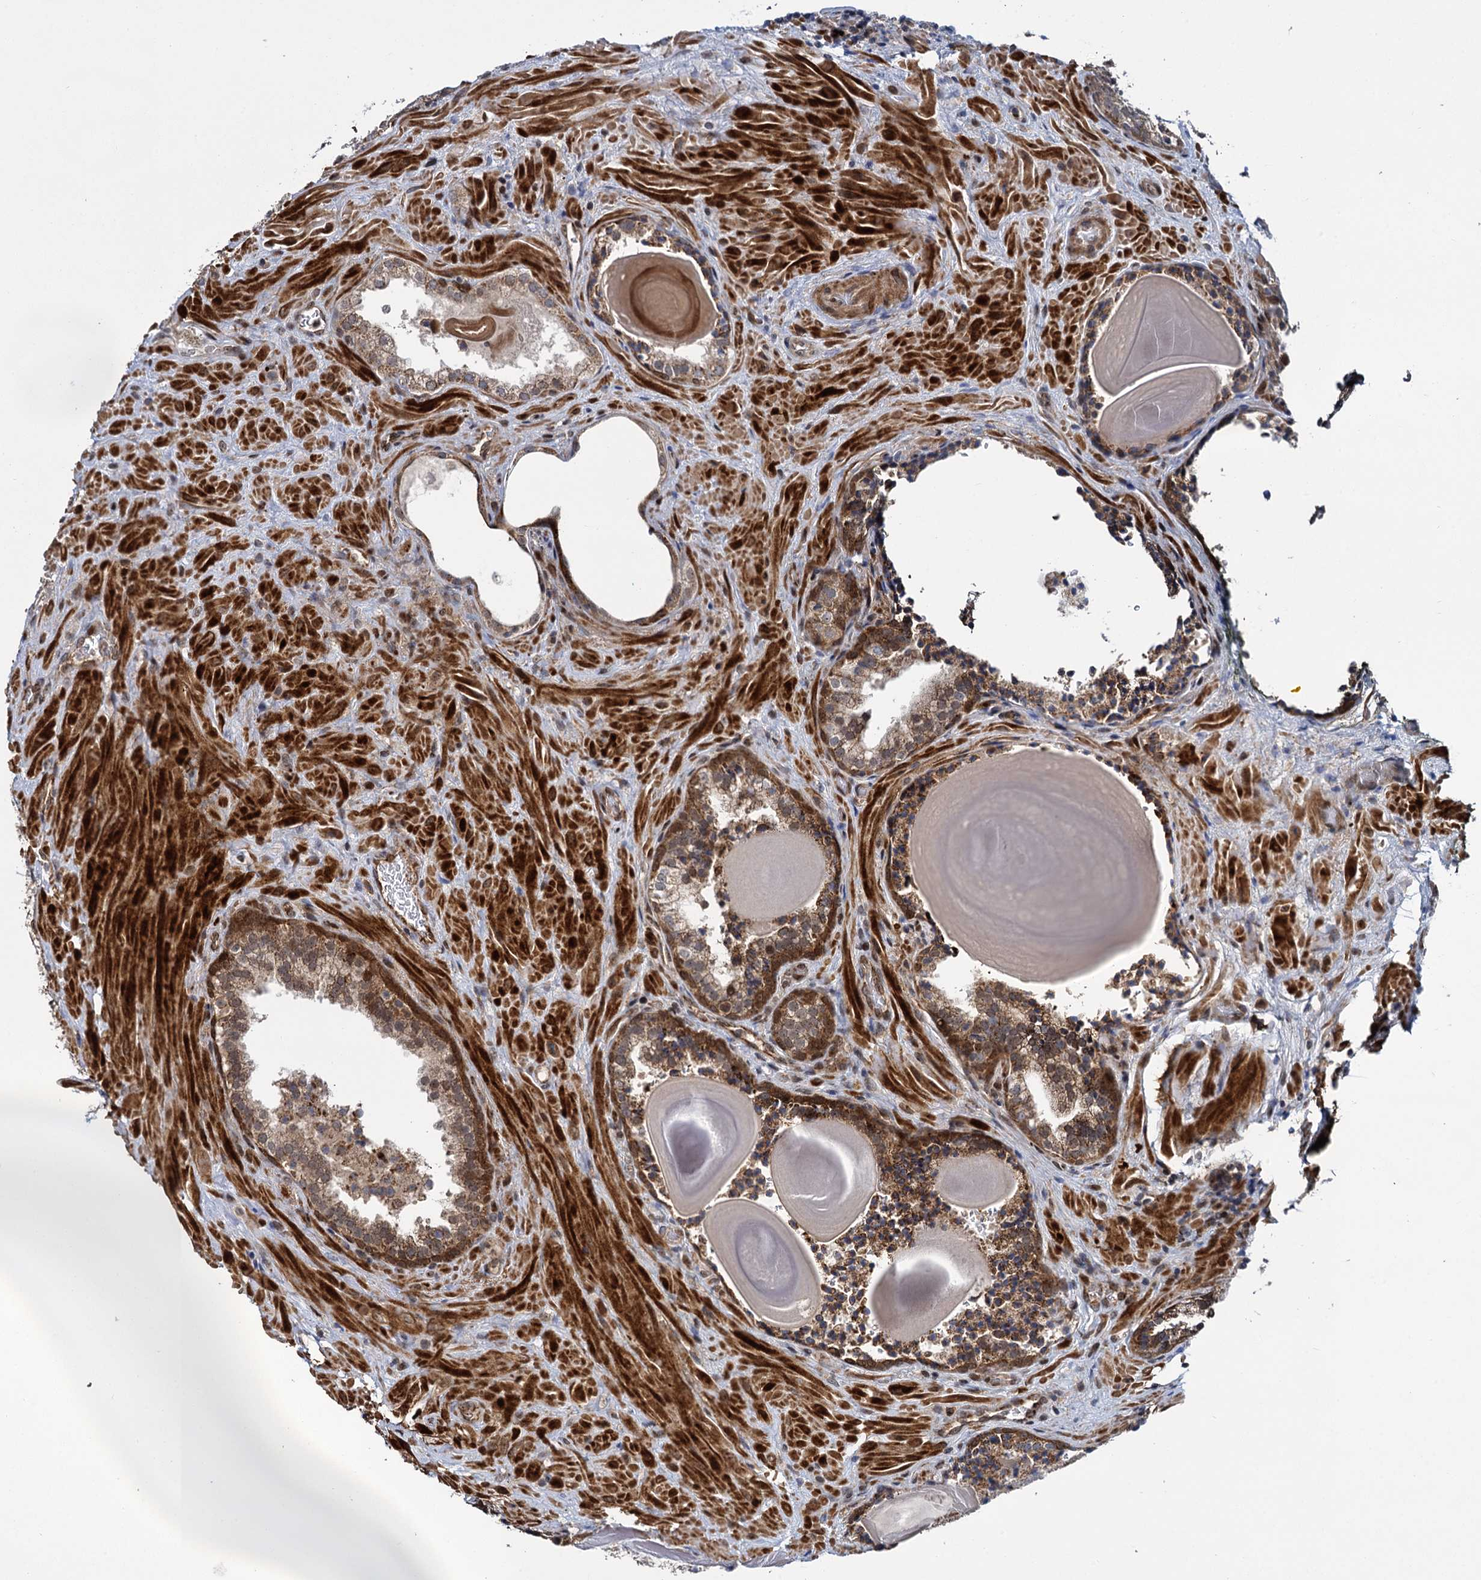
{"staining": {"intensity": "moderate", "quantity": ">75%", "location": "cytoplasmic/membranous"}, "tissue": "prostate cancer", "cell_type": "Tumor cells", "image_type": "cancer", "snomed": [{"axis": "morphology", "description": "Adenocarcinoma, High grade"}, {"axis": "topography", "description": "Prostate"}], "caption": "An immunohistochemistry micrograph of tumor tissue is shown. Protein staining in brown highlights moderate cytoplasmic/membranous positivity in prostate high-grade adenocarcinoma within tumor cells. Nuclei are stained in blue.", "gene": "GAL3ST4", "patient": {"sex": "male", "age": 66}}